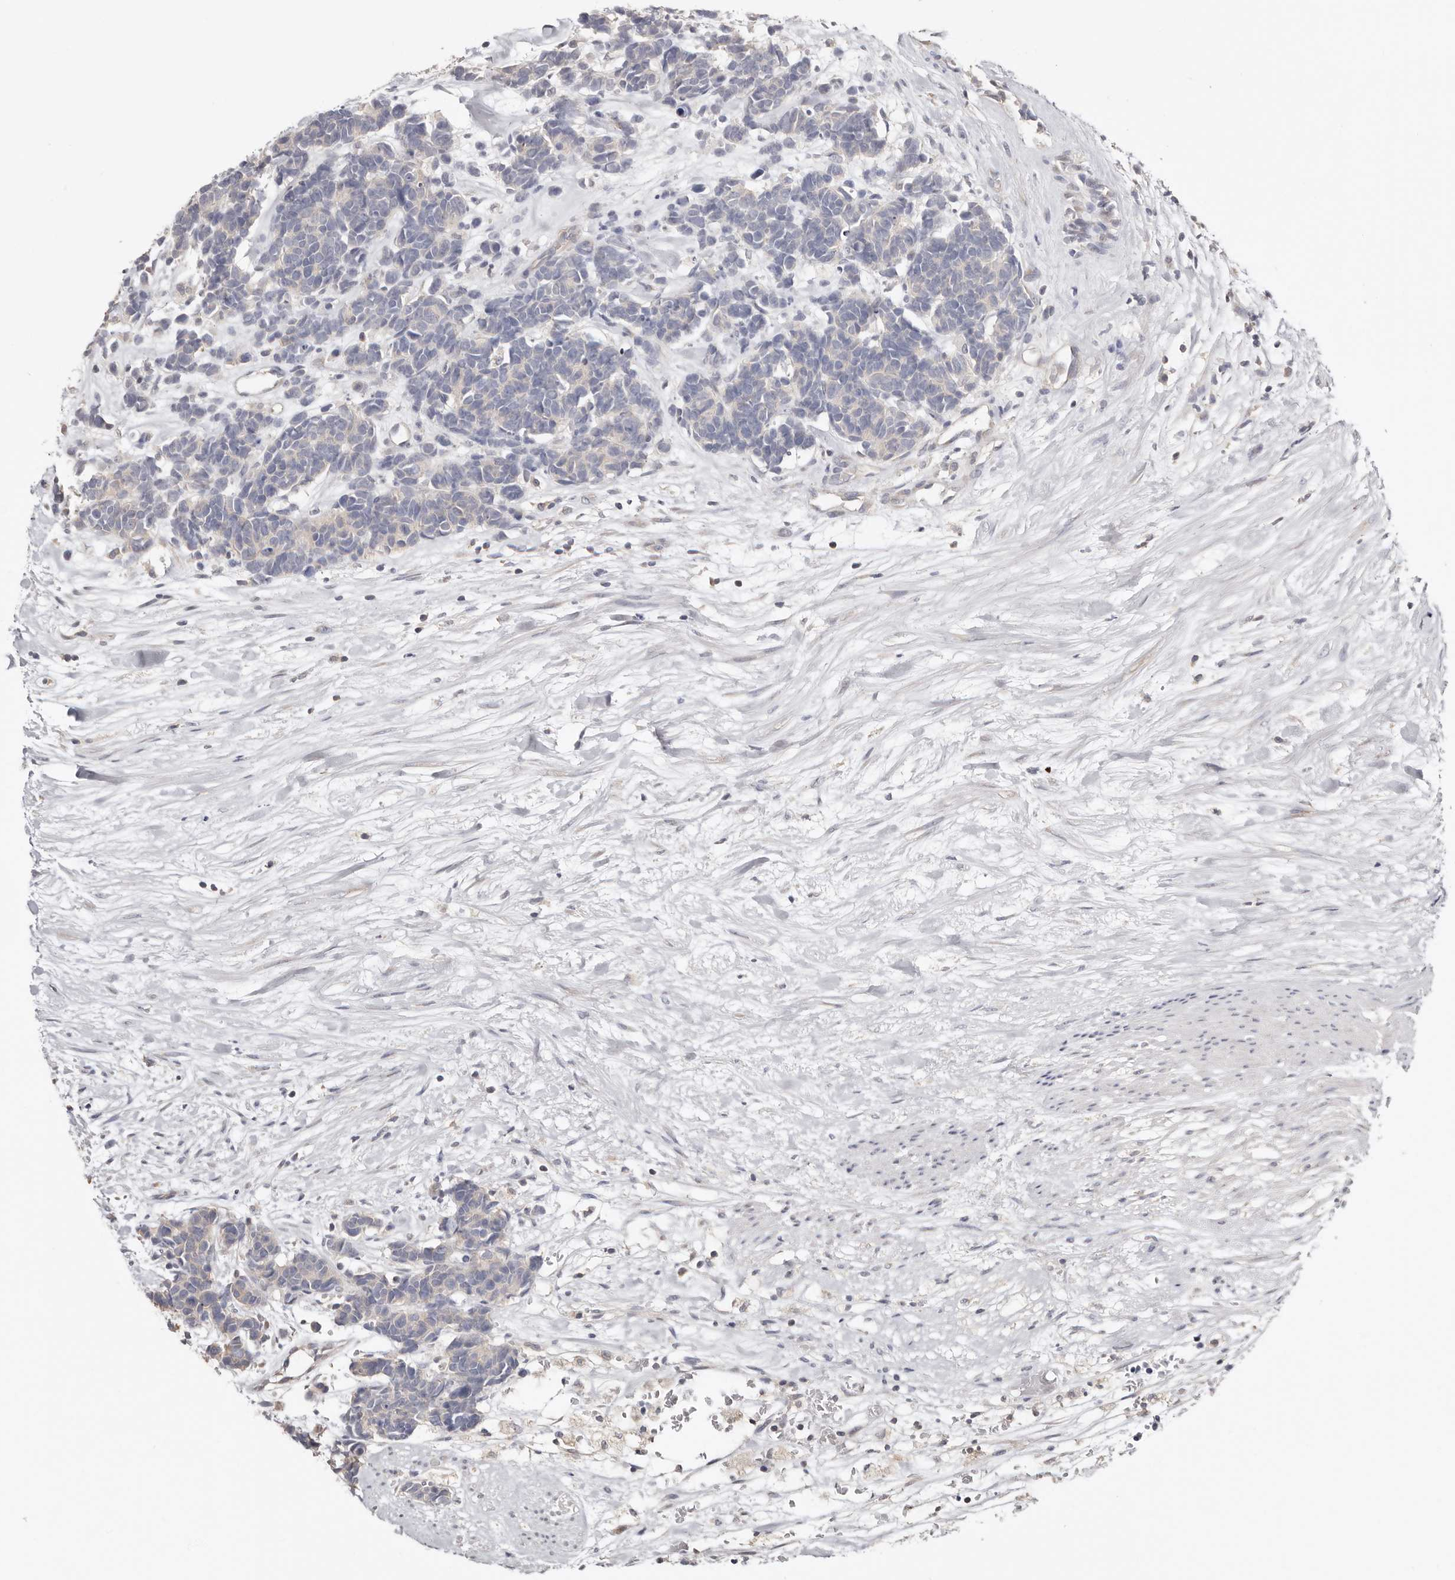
{"staining": {"intensity": "negative", "quantity": "none", "location": "none"}, "tissue": "carcinoid", "cell_type": "Tumor cells", "image_type": "cancer", "snomed": [{"axis": "morphology", "description": "Carcinoma, NOS"}, {"axis": "morphology", "description": "Carcinoid, malignant, NOS"}, {"axis": "topography", "description": "Urinary bladder"}], "caption": "Immunohistochemical staining of carcinoma displays no significant expression in tumor cells. (Brightfield microscopy of DAB (3,3'-diaminobenzidine) immunohistochemistry at high magnification).", "gene": "S100A14", "patient": {"sex": "male", "age": 57}}